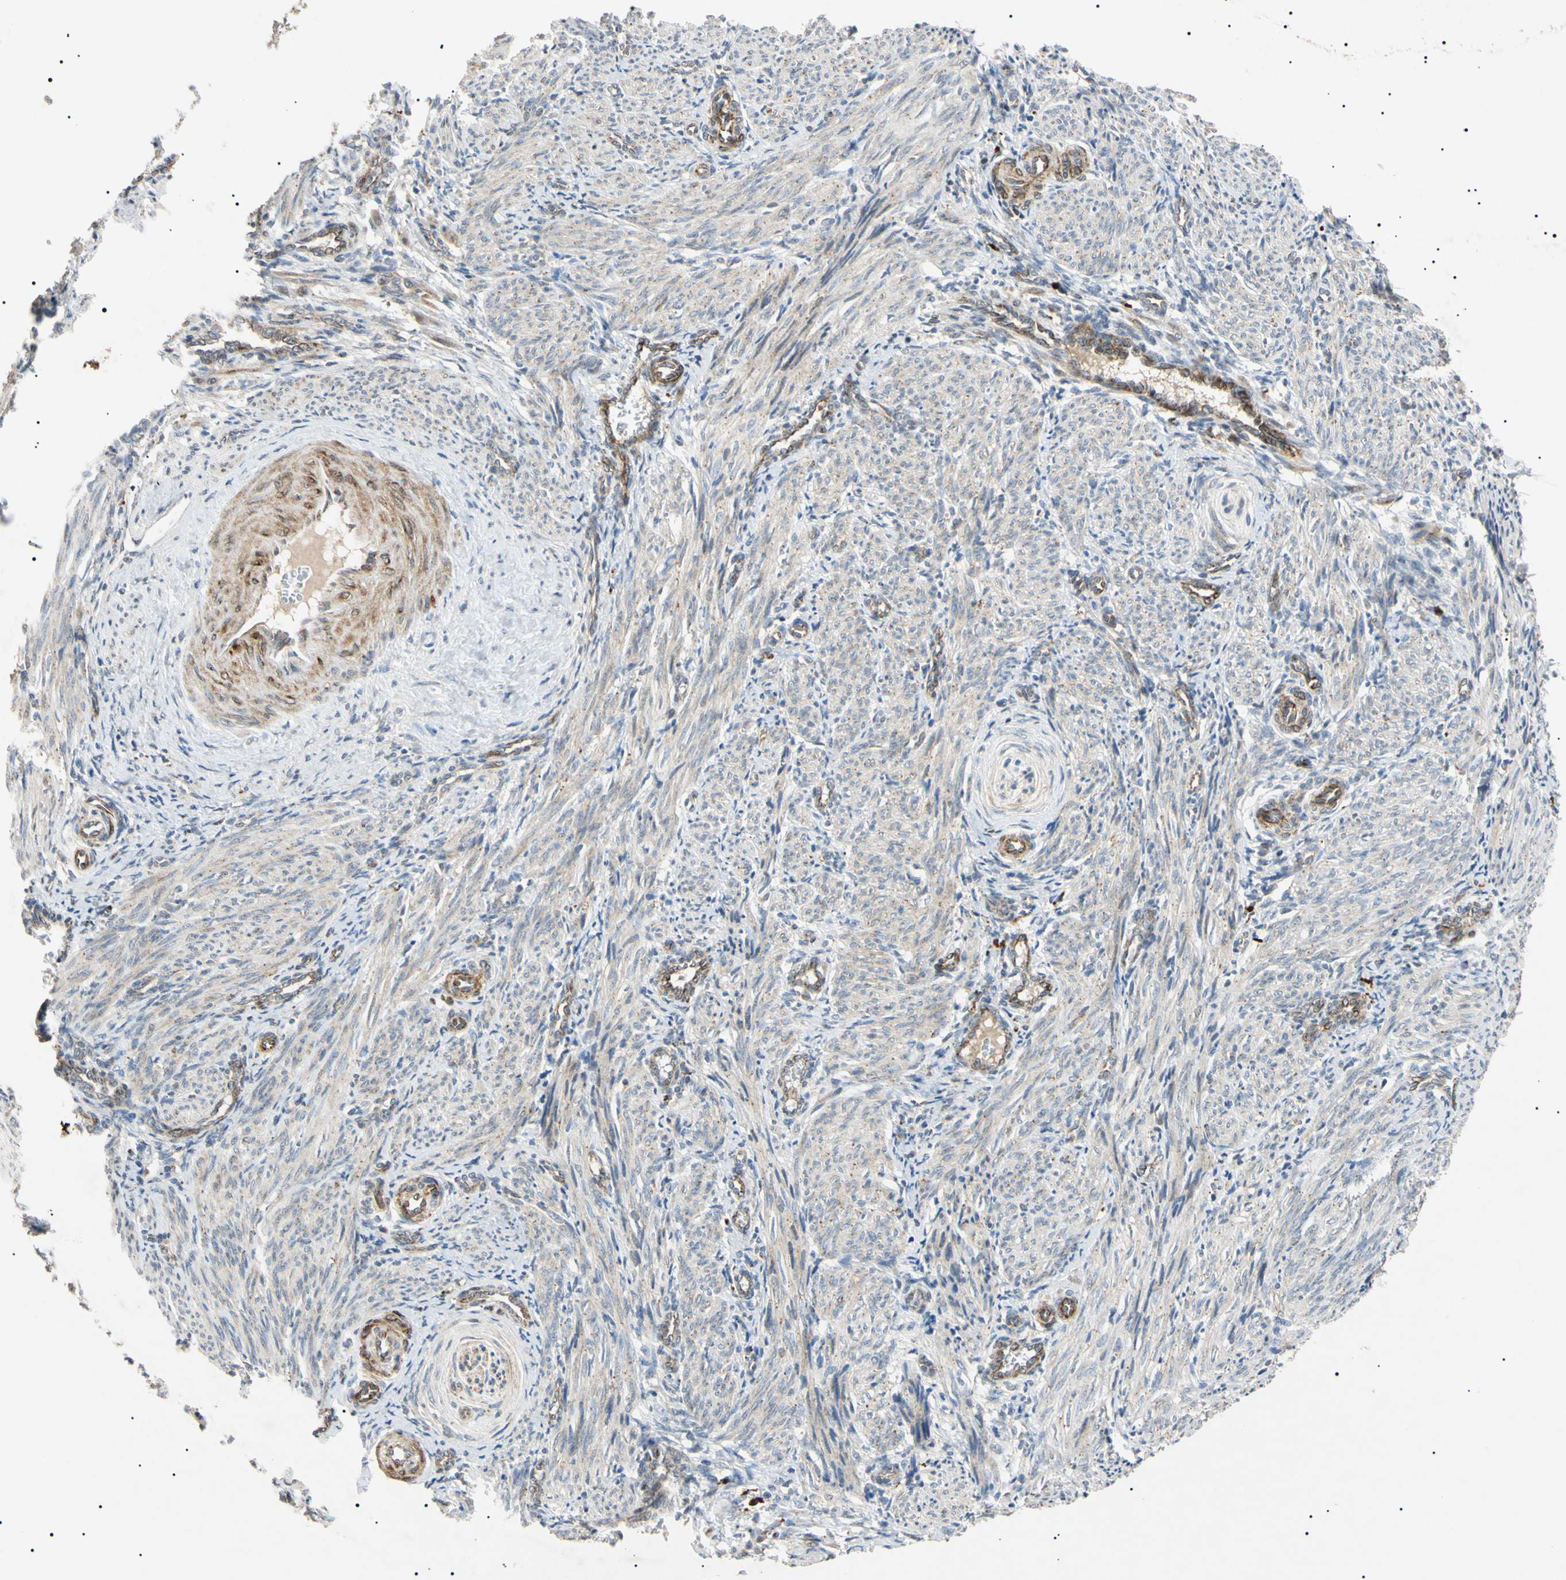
{"staining": {"intensity": "weak", "quantity": "<25%", "location": "cytoplasmic/membranous"}, "tissue": "smooth muscle", "cell_type": "Smooth muscle cells", "image_type": "normal", "snomed": [{"axis": "morphology", "description": "Normal tissue, NOS"}, {"axis": "topography", "description": "Endometrium"}], "caption": "DAB (3,3'-diaminobenzidine) immunohistochemical staining of unremarkable human smooth muscle displays no significant staining in smooth muscle cells. The staining is performed using DAB (3,3'-diaminobenzidine) brown chromogen with nuclei counter-stained in using hematoxylin.", "gene": "TUBB4A", "patient": {"sex": "female", "age": 33}}